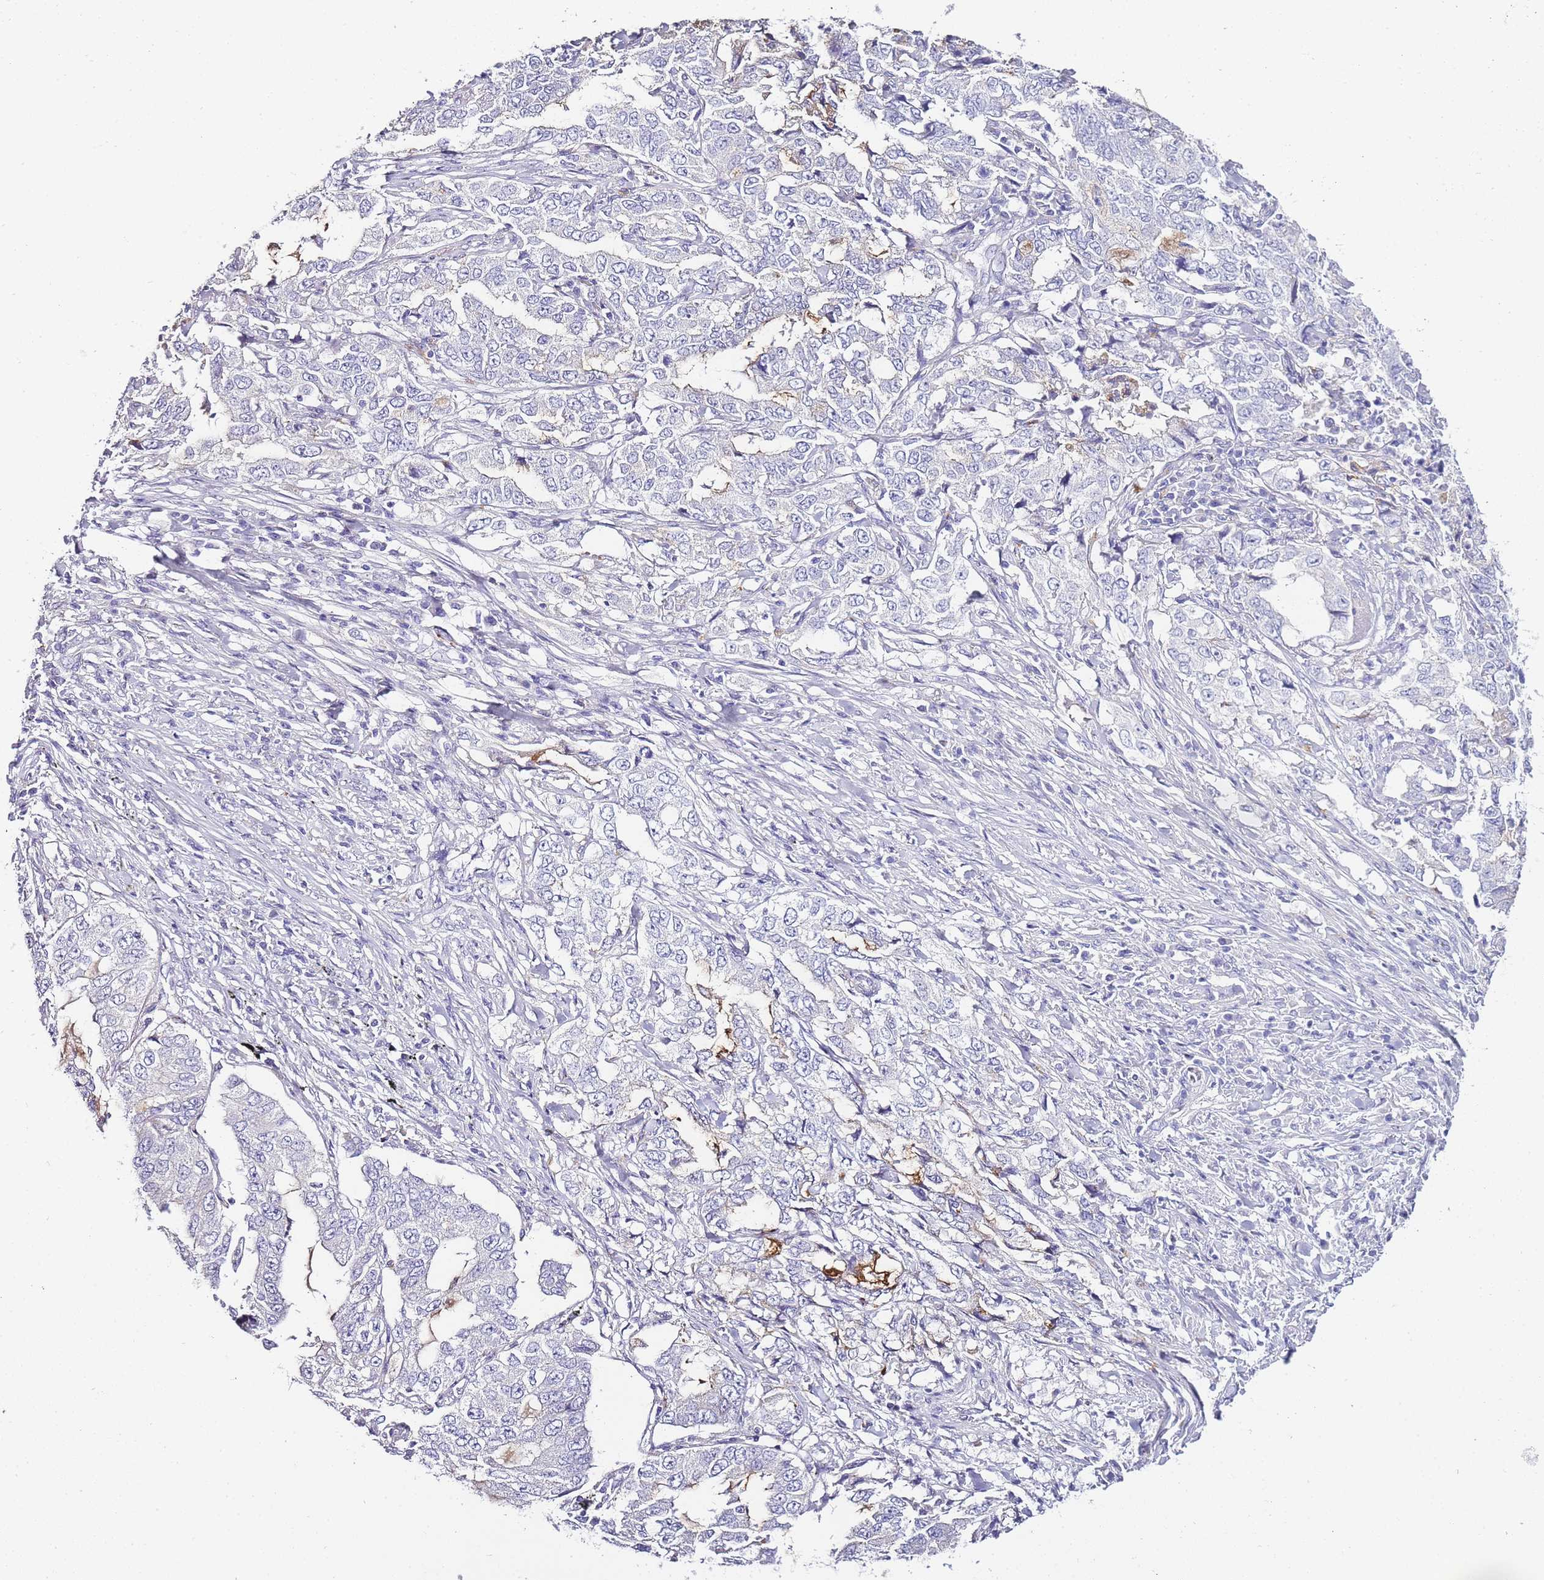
{"staining": {"intensity": "negative", "quantity": "none", "location": "none"}, "tissue": "lung cancer", "cell_type": "Tumor cells", "image_type": "cancer", "snomed": [{"axis": "morphology", "description": "Adenocarcinoma, NOS"}, {"axis": "topography", "description": "Lung"}], "caption": "Tumor cells show no significant staining in lung cancer (adenocarcinoma).", "gene": "DPP4", "patient": {"sex": "female", "age": 51}}